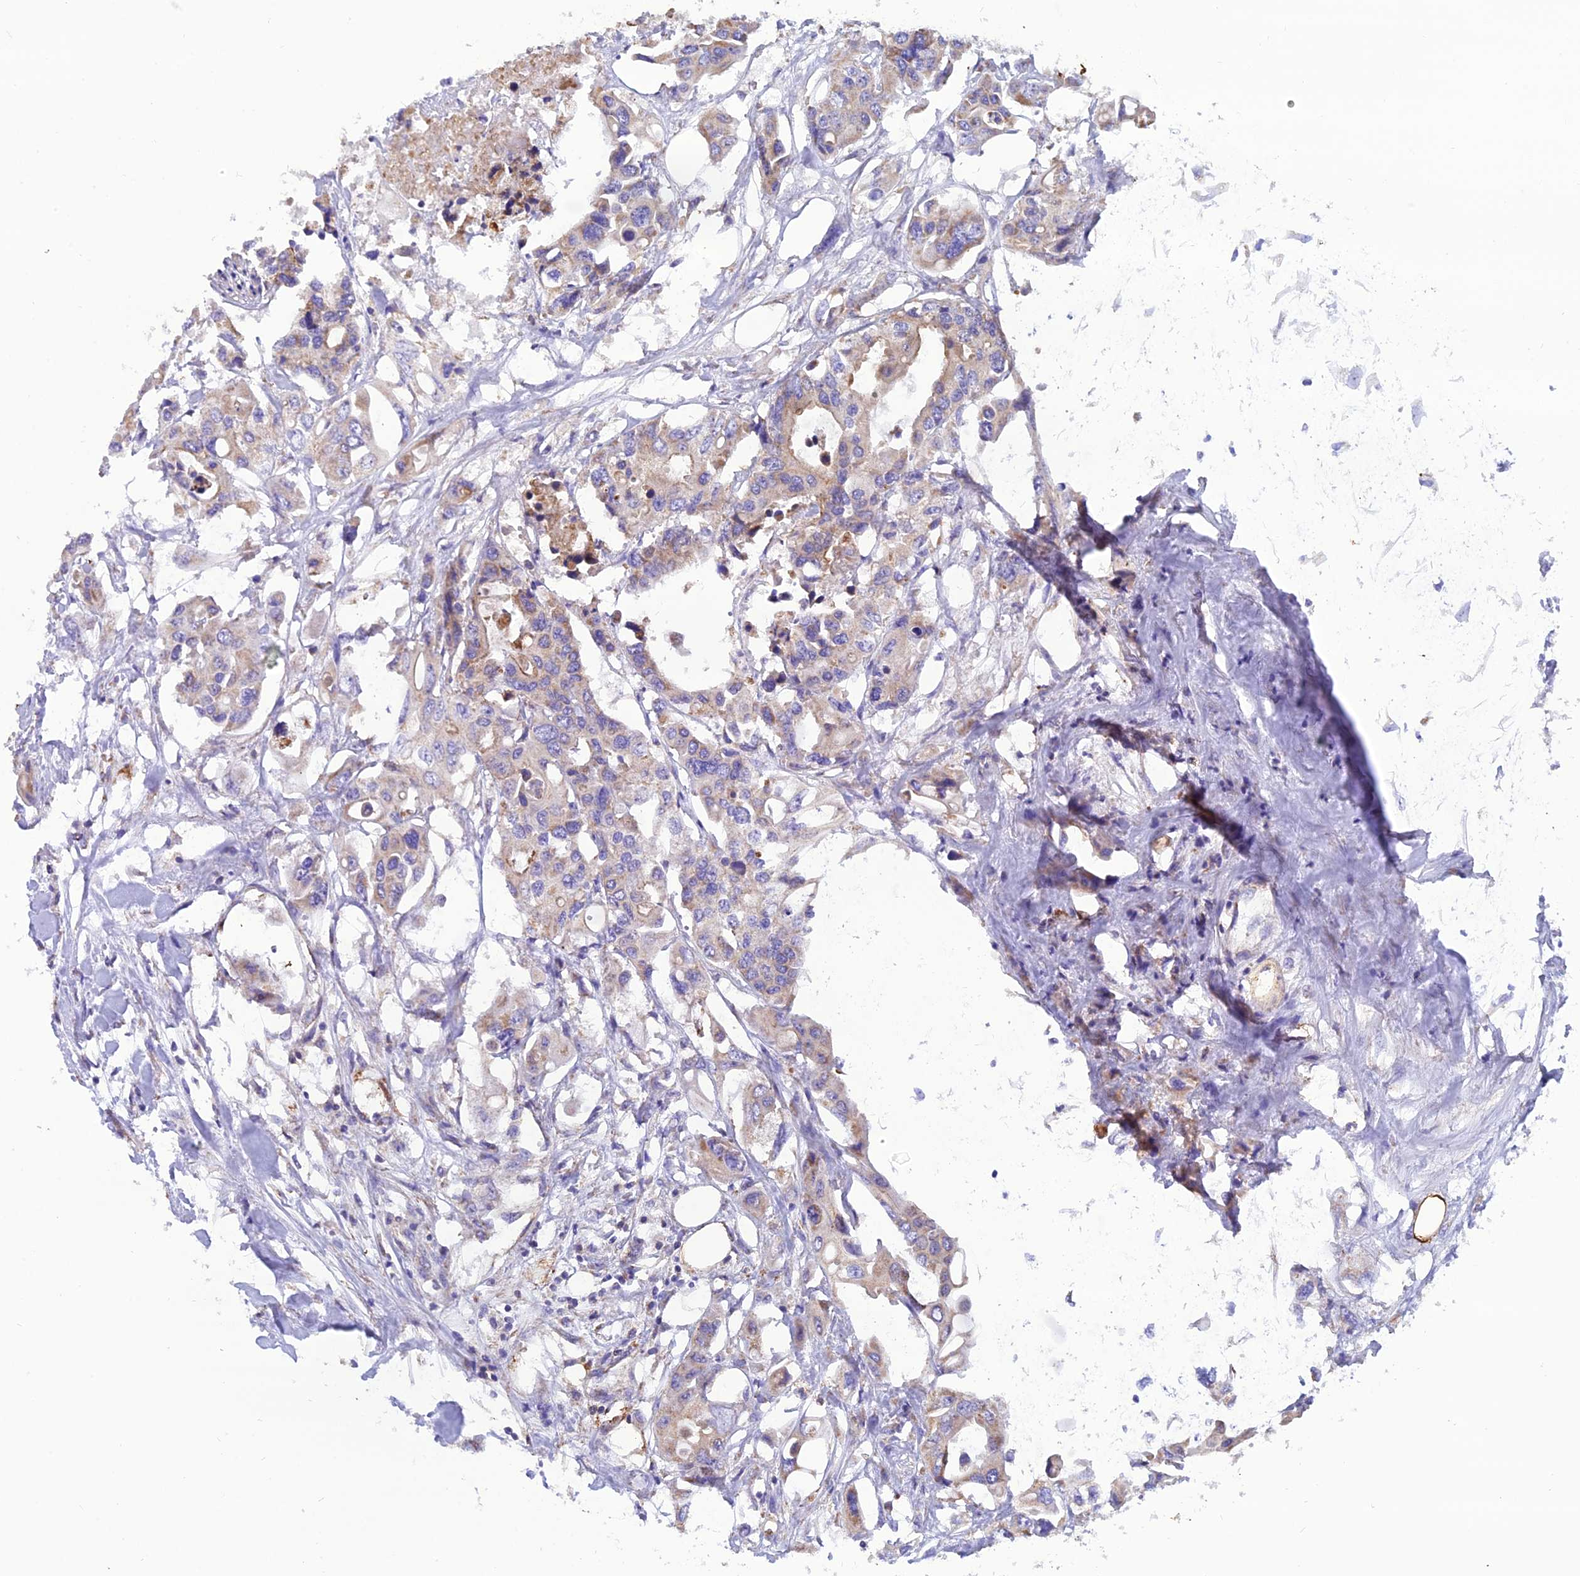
{"staining": {"intensity": "weak", "quantity": "25%-75%", "location": "cytoplasmic/membranous"}, "tissue": "colorectal cancer", "cell_type": "Tumor cells", "image_type": "cancer", "snomed": [{"axis": "morphology", "description": "Adenocarcinoma, NOS"}, {"axis": "topography", "description": "Colon"}], "caption": "A brown stain highlights weak cytoplasmic/membranous expression of a protein in colorectal cancer tumor cells.", "gene": "GPD1", "patient": {"sex": "male", "age": 77}}